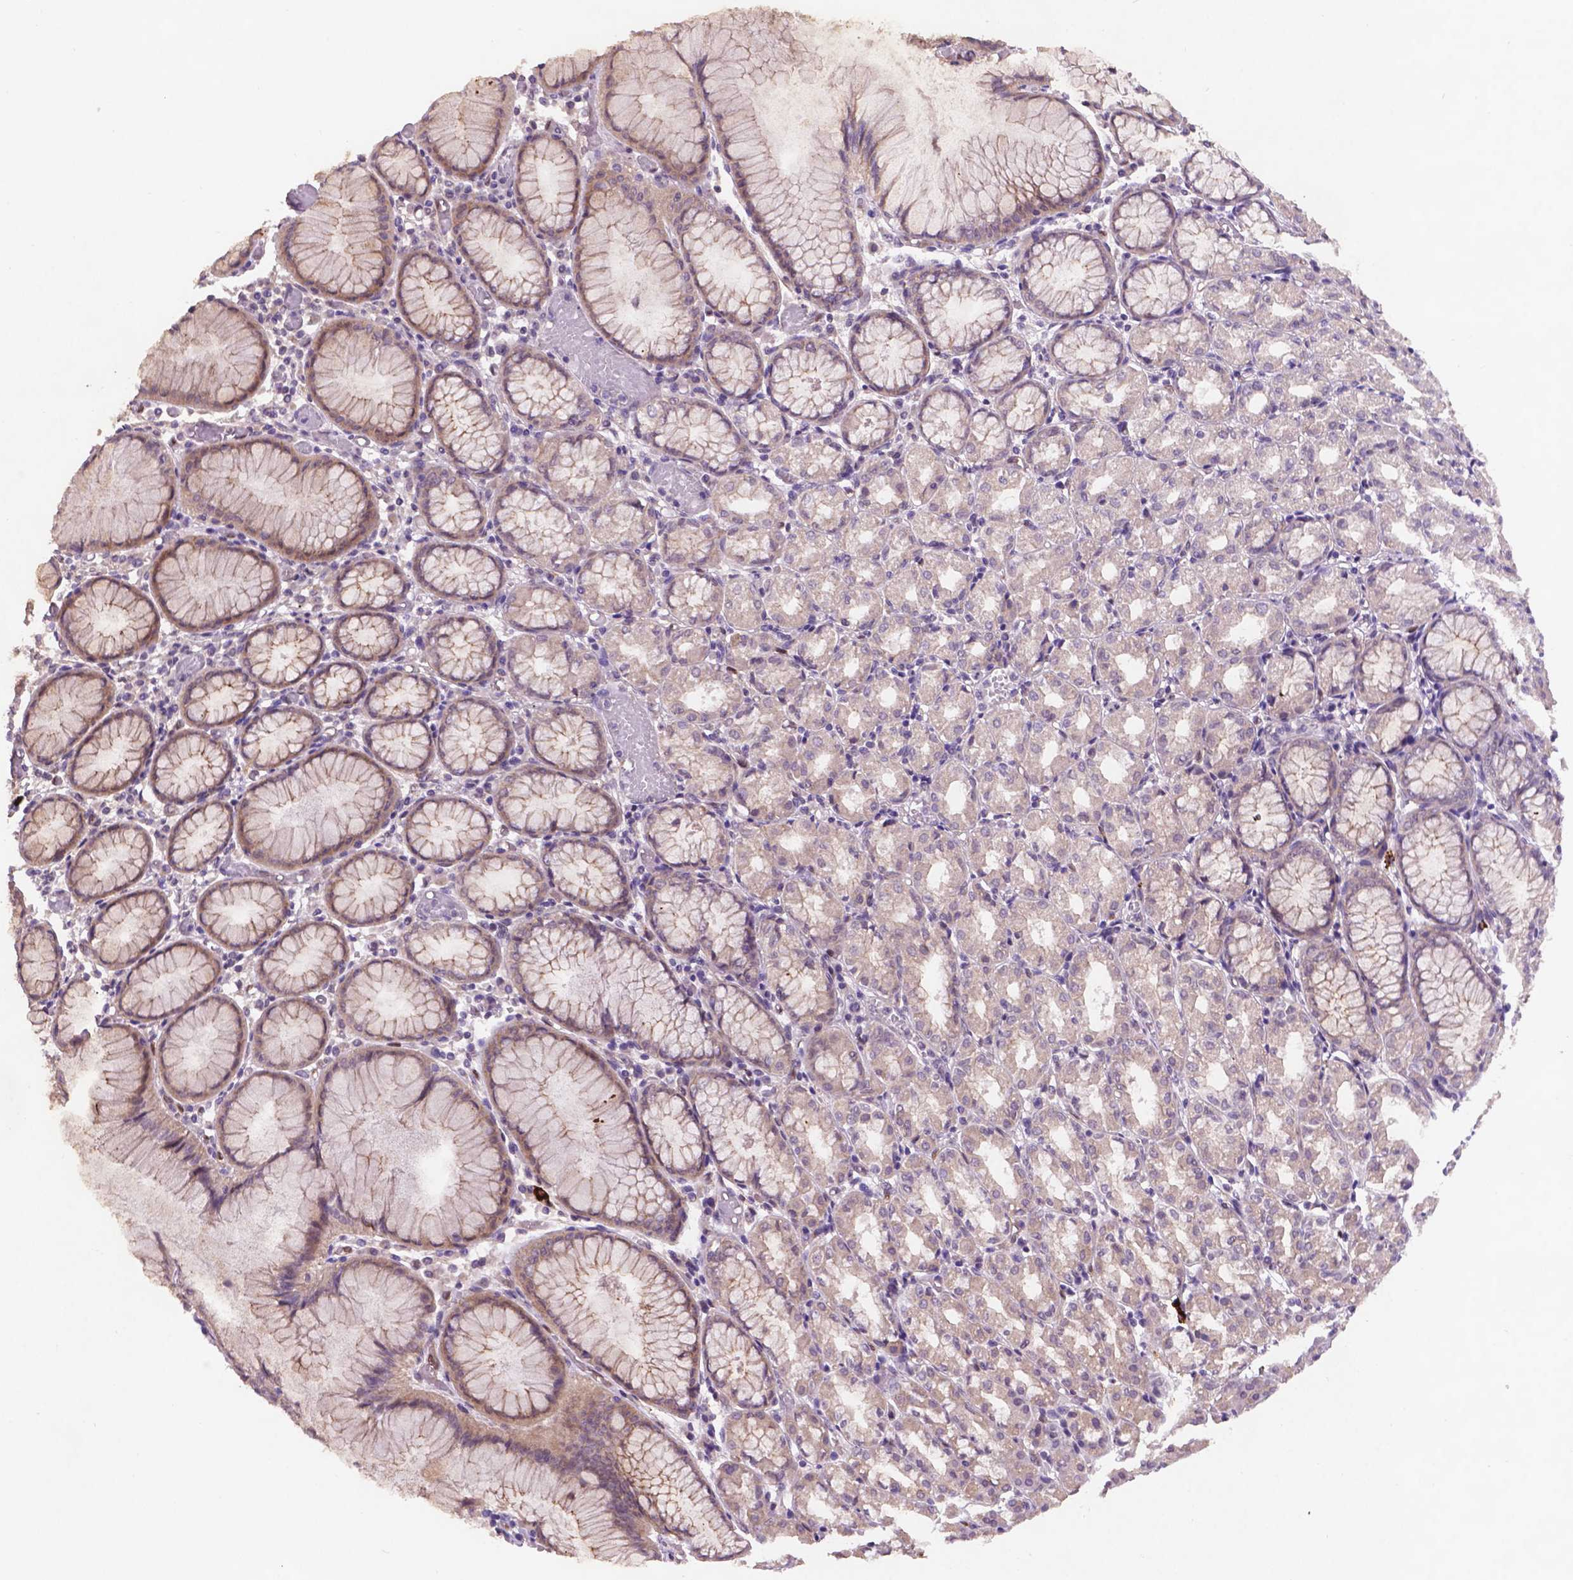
{"staining": {"intensity": "moderate", "quantity": "<25%", "location": "cytoplasmic/membranous"}, "tissue": "stomach", "cell_type": "Glandular cells", "image_type": "normal", "snomed": [{"axis": "morphology", "description": "Normal tissue, NOS"}, {"axis": "topography", "description": "Stomach"}], "caption": "A histopathology image of human stomach stained for a protein displays moderate cytoplasmic/membranous brown staining in glandular cells.", "gene": "GXYLT2", "patient": {"sex": "female", "age": 57}}